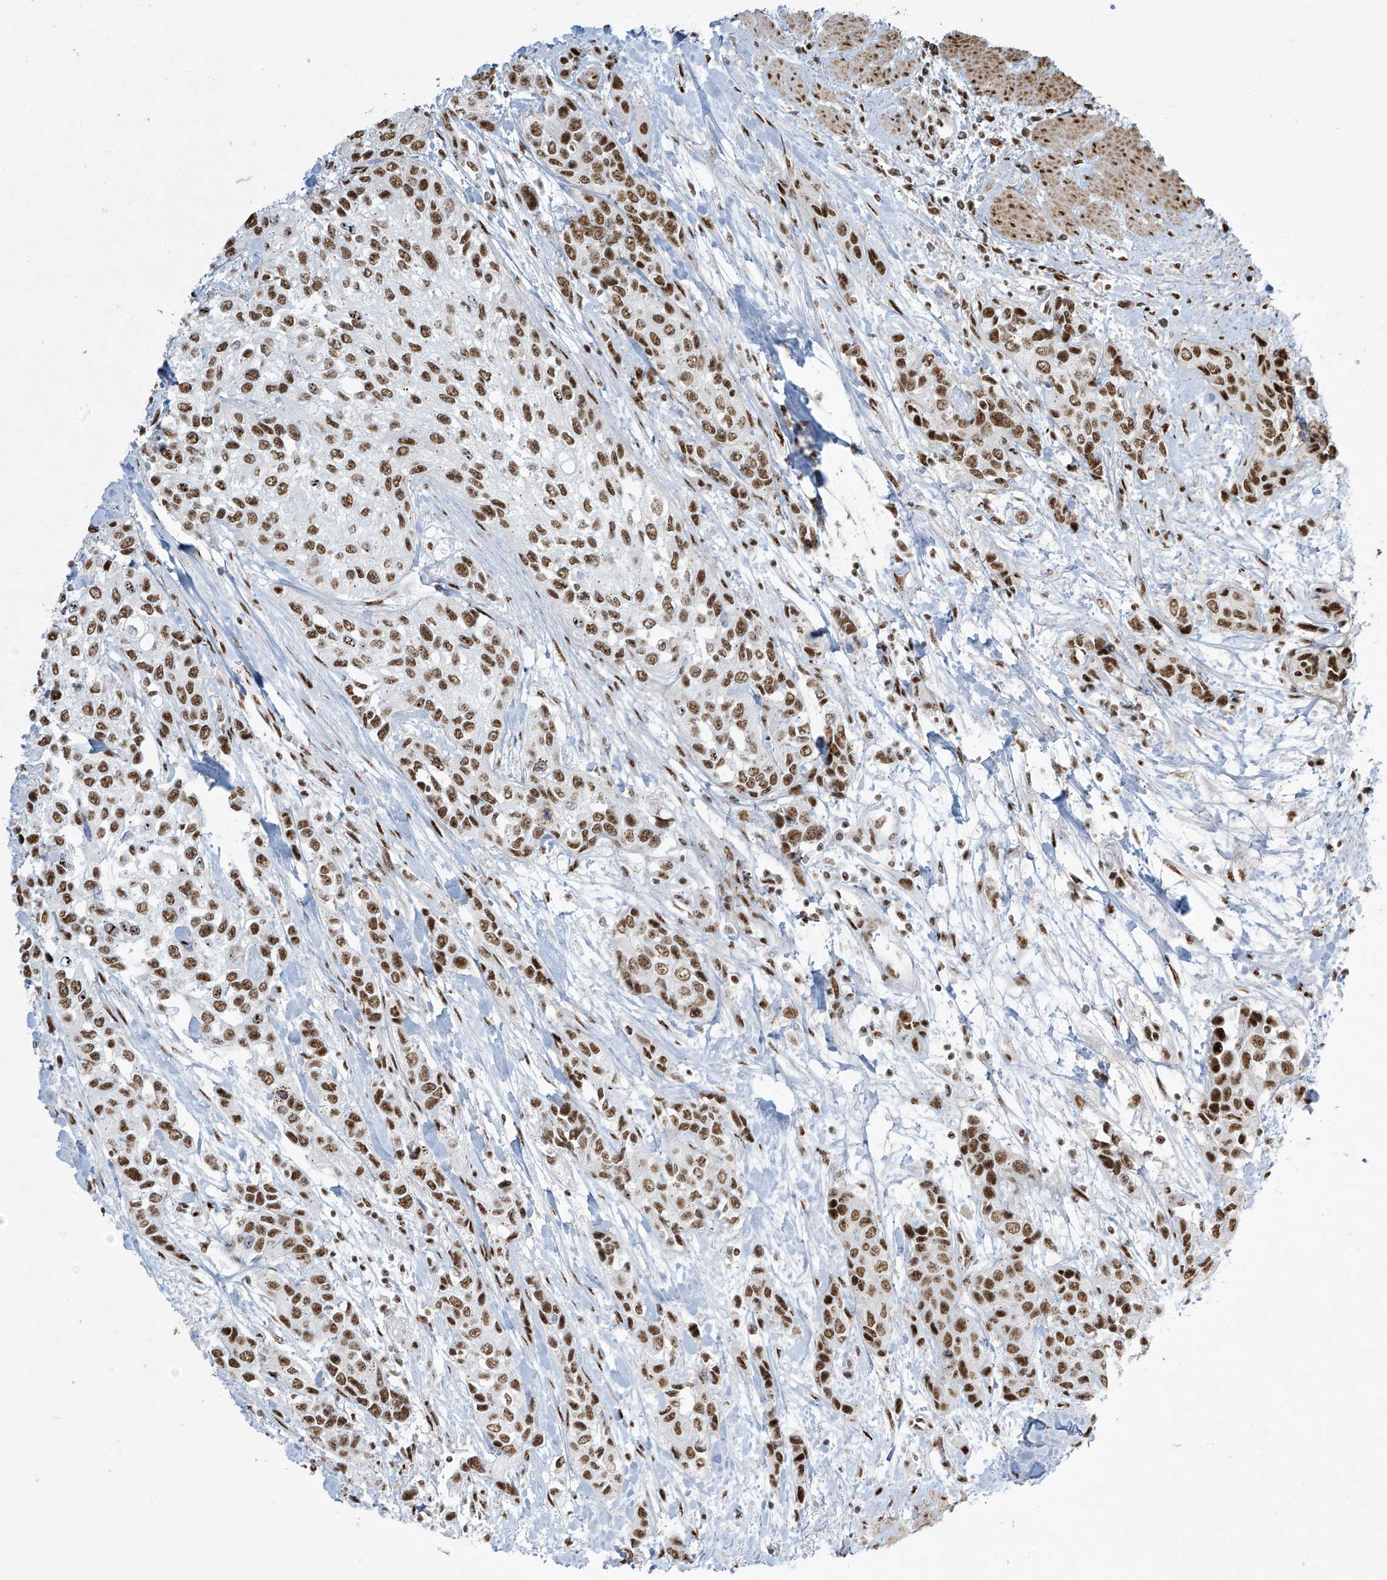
{"staining": {"intensity": "moderate", "quantity": ">75%", "location": "nuclear"}, "tissue": "urothelial cancer", "cell_type": "Tumor cells", "image_type": "cancer", "snomed": [{"axis": "morphology", "description": "Normal tissue, NOS"}, {"axis": "morphology", "description": "Urothelial carcinoma, High grade"}, {"axis": "topography", "description": "Vascular tissue"}, {"axis": "topography", "description": "Urinary bladder"}], "caption": "Human urothelial cancer stained for a protein (brown) displays moderate nuclear positive positivity in about >75% of tumor cells.", "gene": "MS4A6A", "patient": {"sex": "female", "age": 56}}